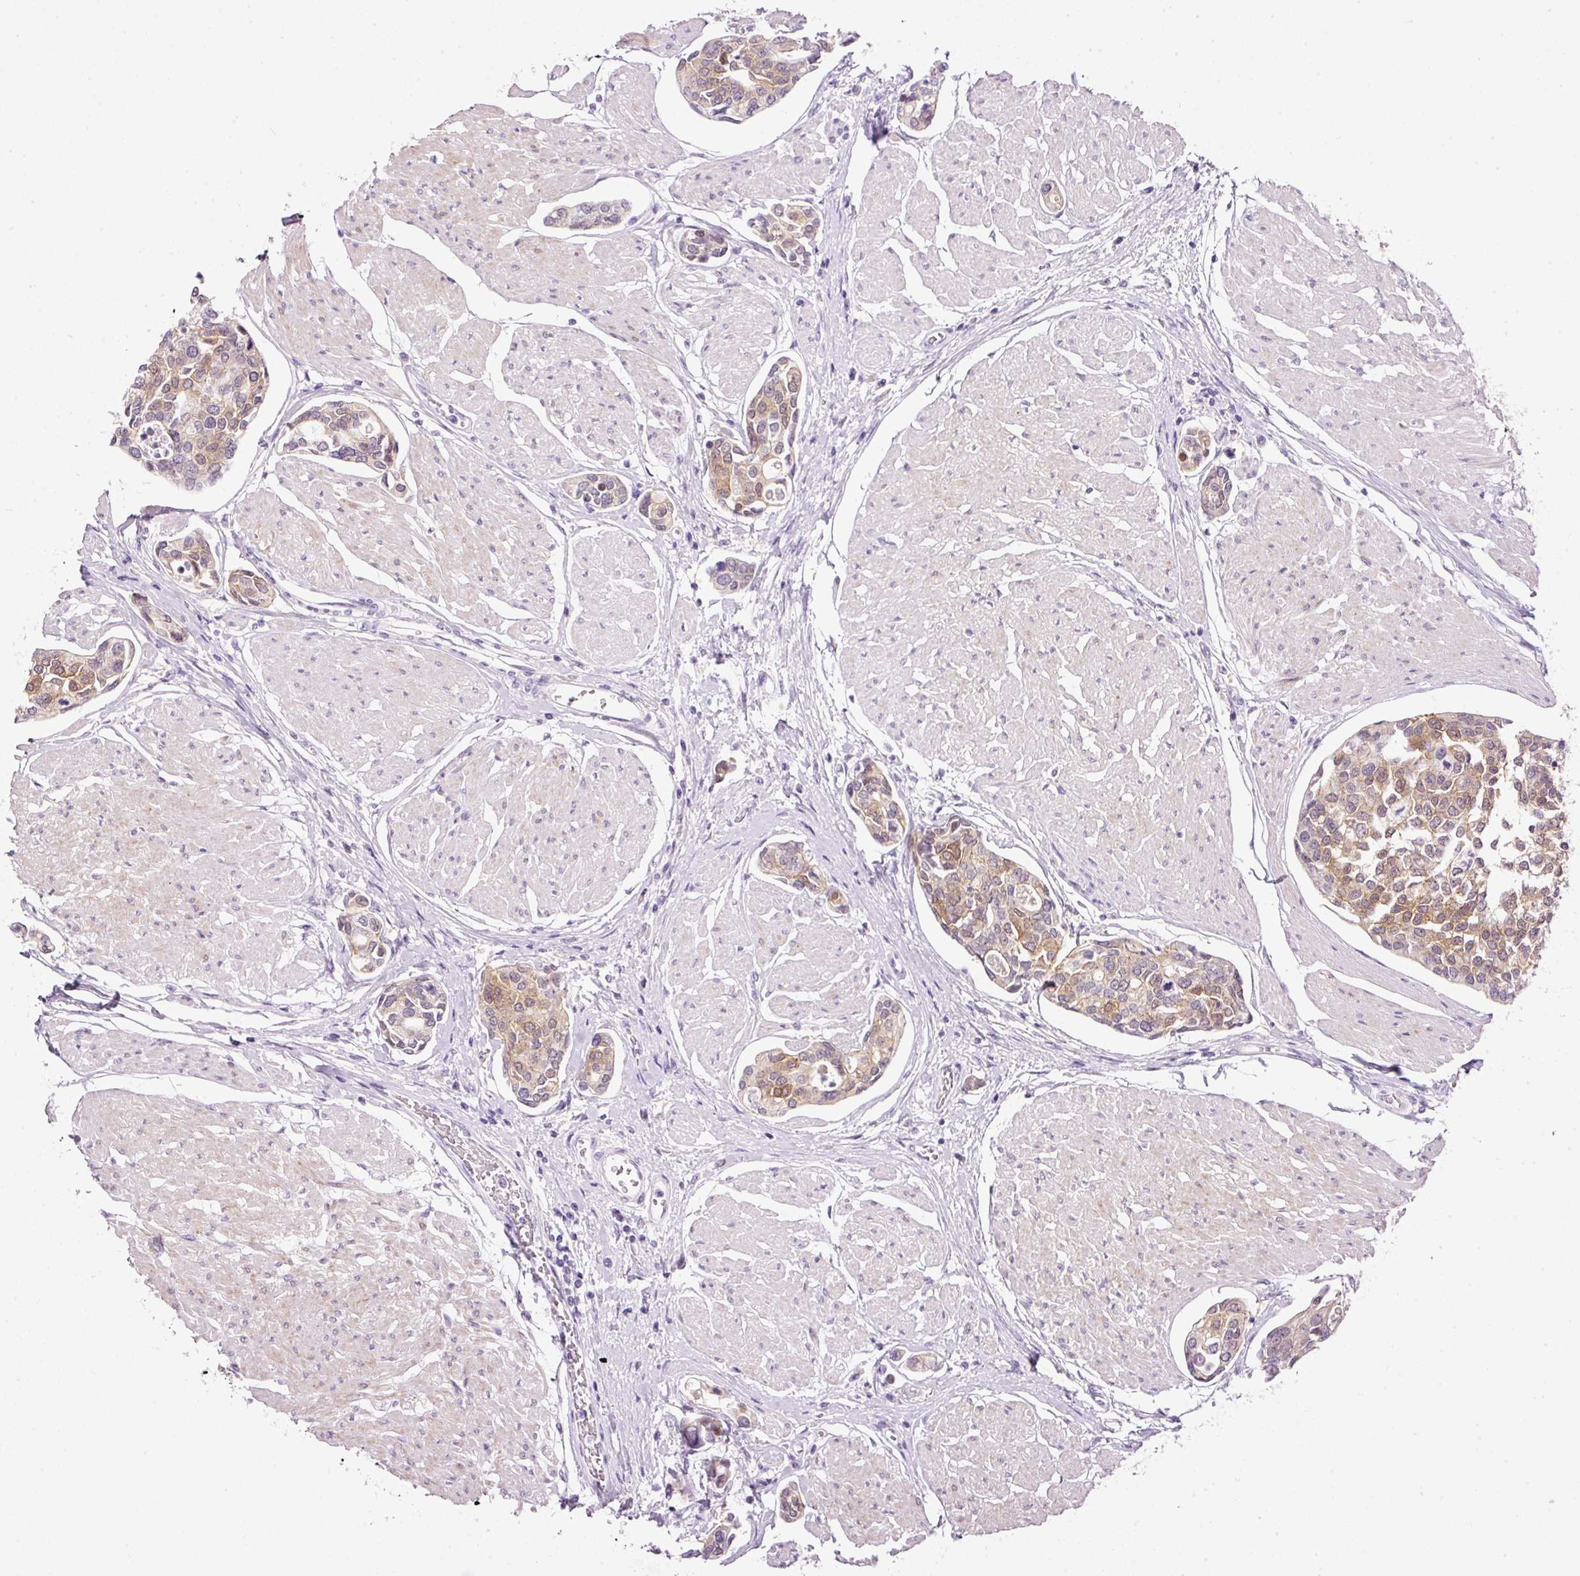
{"staining": {"intensity": "moderate", "quantity": "25%-75%", "location": "cytoplasmic/membranous"}, "tissue": "urothelial cancer", "cell_type": "Tumor cells", "image_type": "cancer", "snomed": [{"axis": "morphology", "description": "Urothelial carcinoma, High grade"}, {"axis": "topography", "description": "Urinary bladder"}], "caption": "Protein expression analysis of human high-grade urothelial carcinoma reveals moderate cytoplasmic/membranous positivity in about 25%-75% of tumor cells.", "gene": "SRC", "patient": {"sex": "male", "age": 78}}